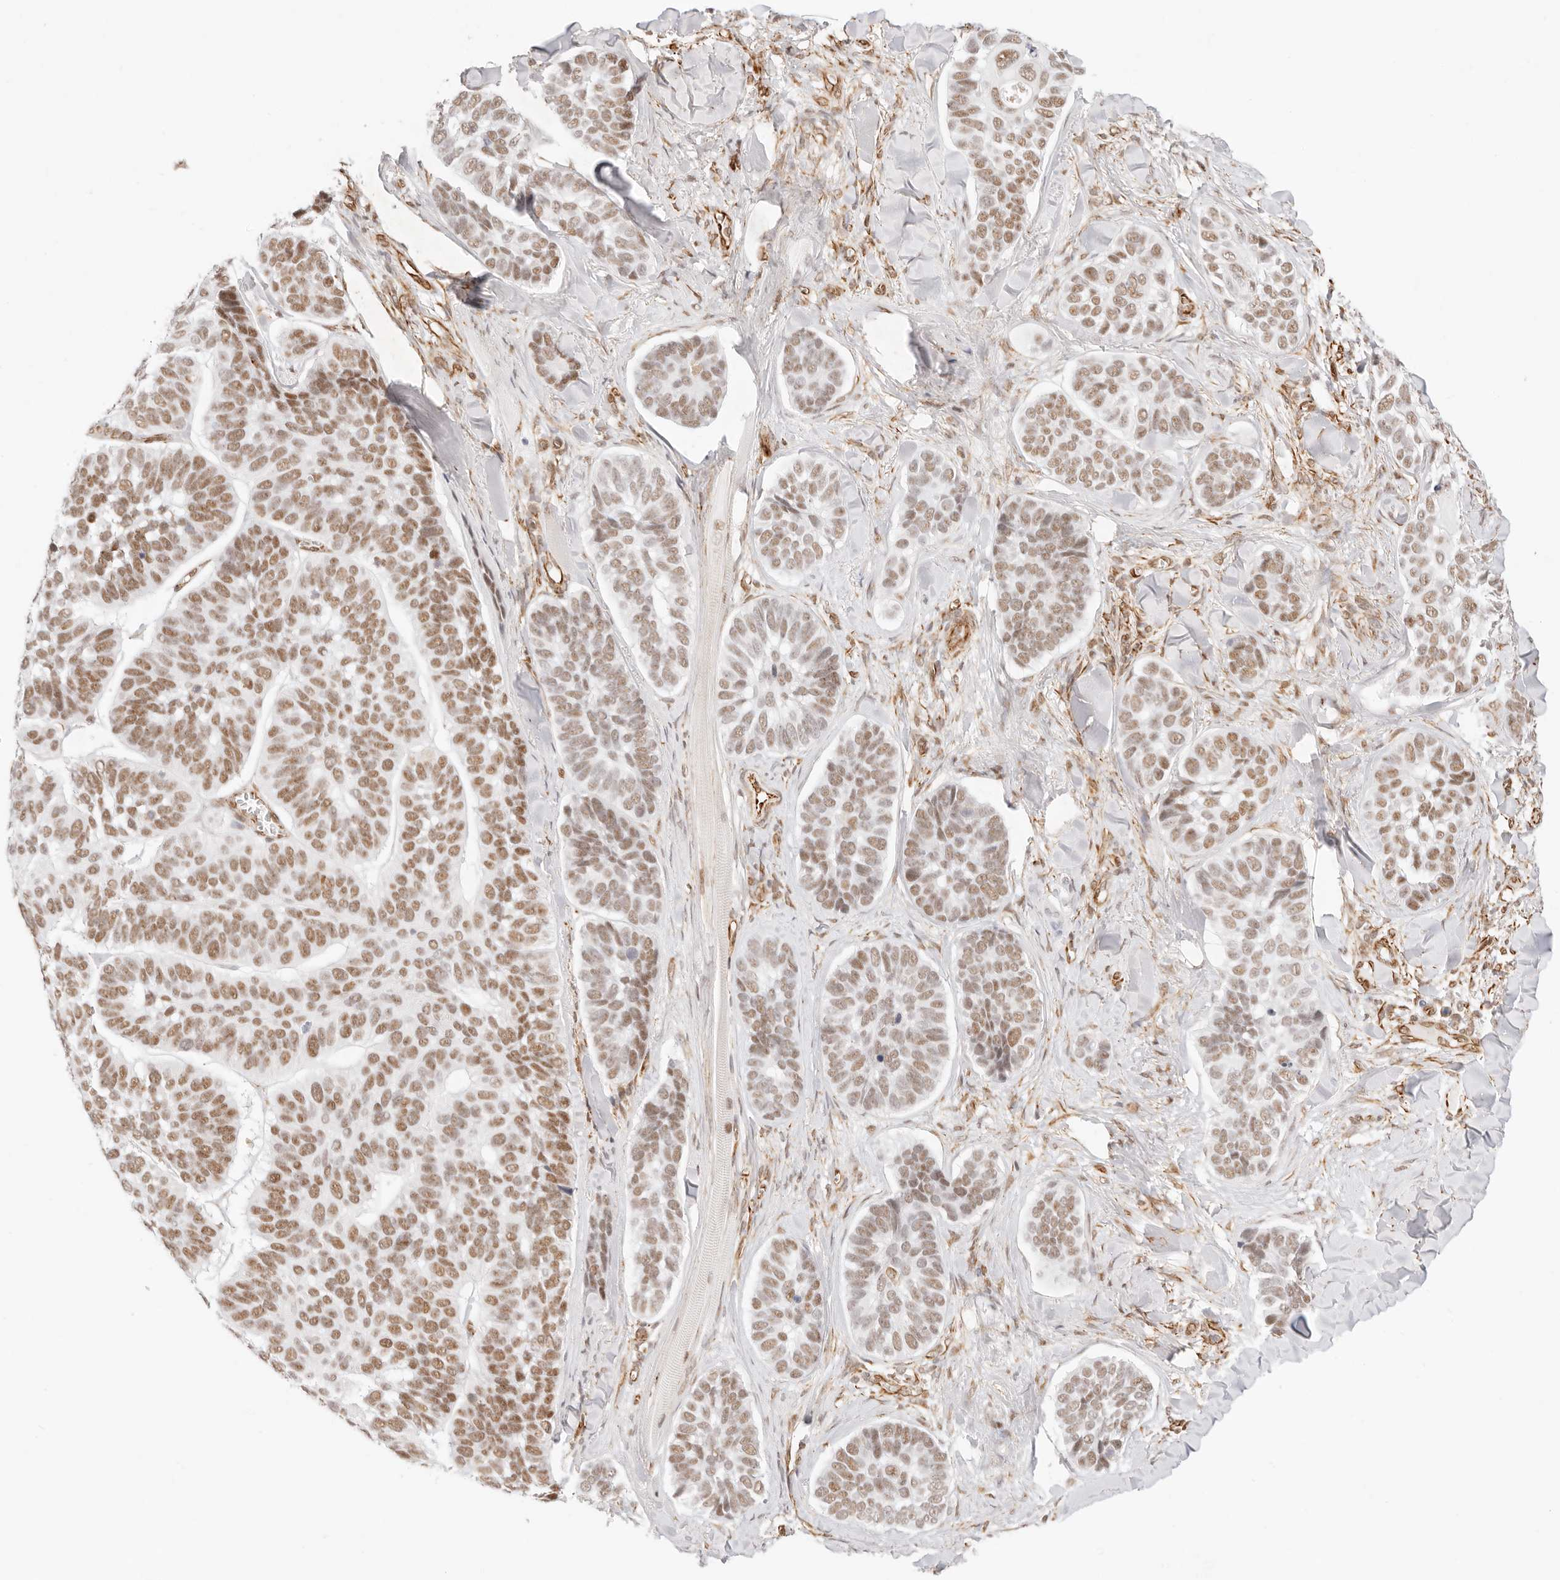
{"staining": {"intensity": "moderate", "quantity": ">75%", "location": "nuclear"}, "tissue": "skin cancer", "cell_type": "Tumor cells", "image_type": "cancer", "snomed": [{"axis": "morphology", "description": "Basal cell carcinoma"}, {"axis": "topography", "description": "Skin"}], "caption": "Human skin cancer stained with a protein marker demonstrates moderate staining in tumor cells.", "gene": "ZC3H11A", "patient": {"sex": "male", "age": 62}}